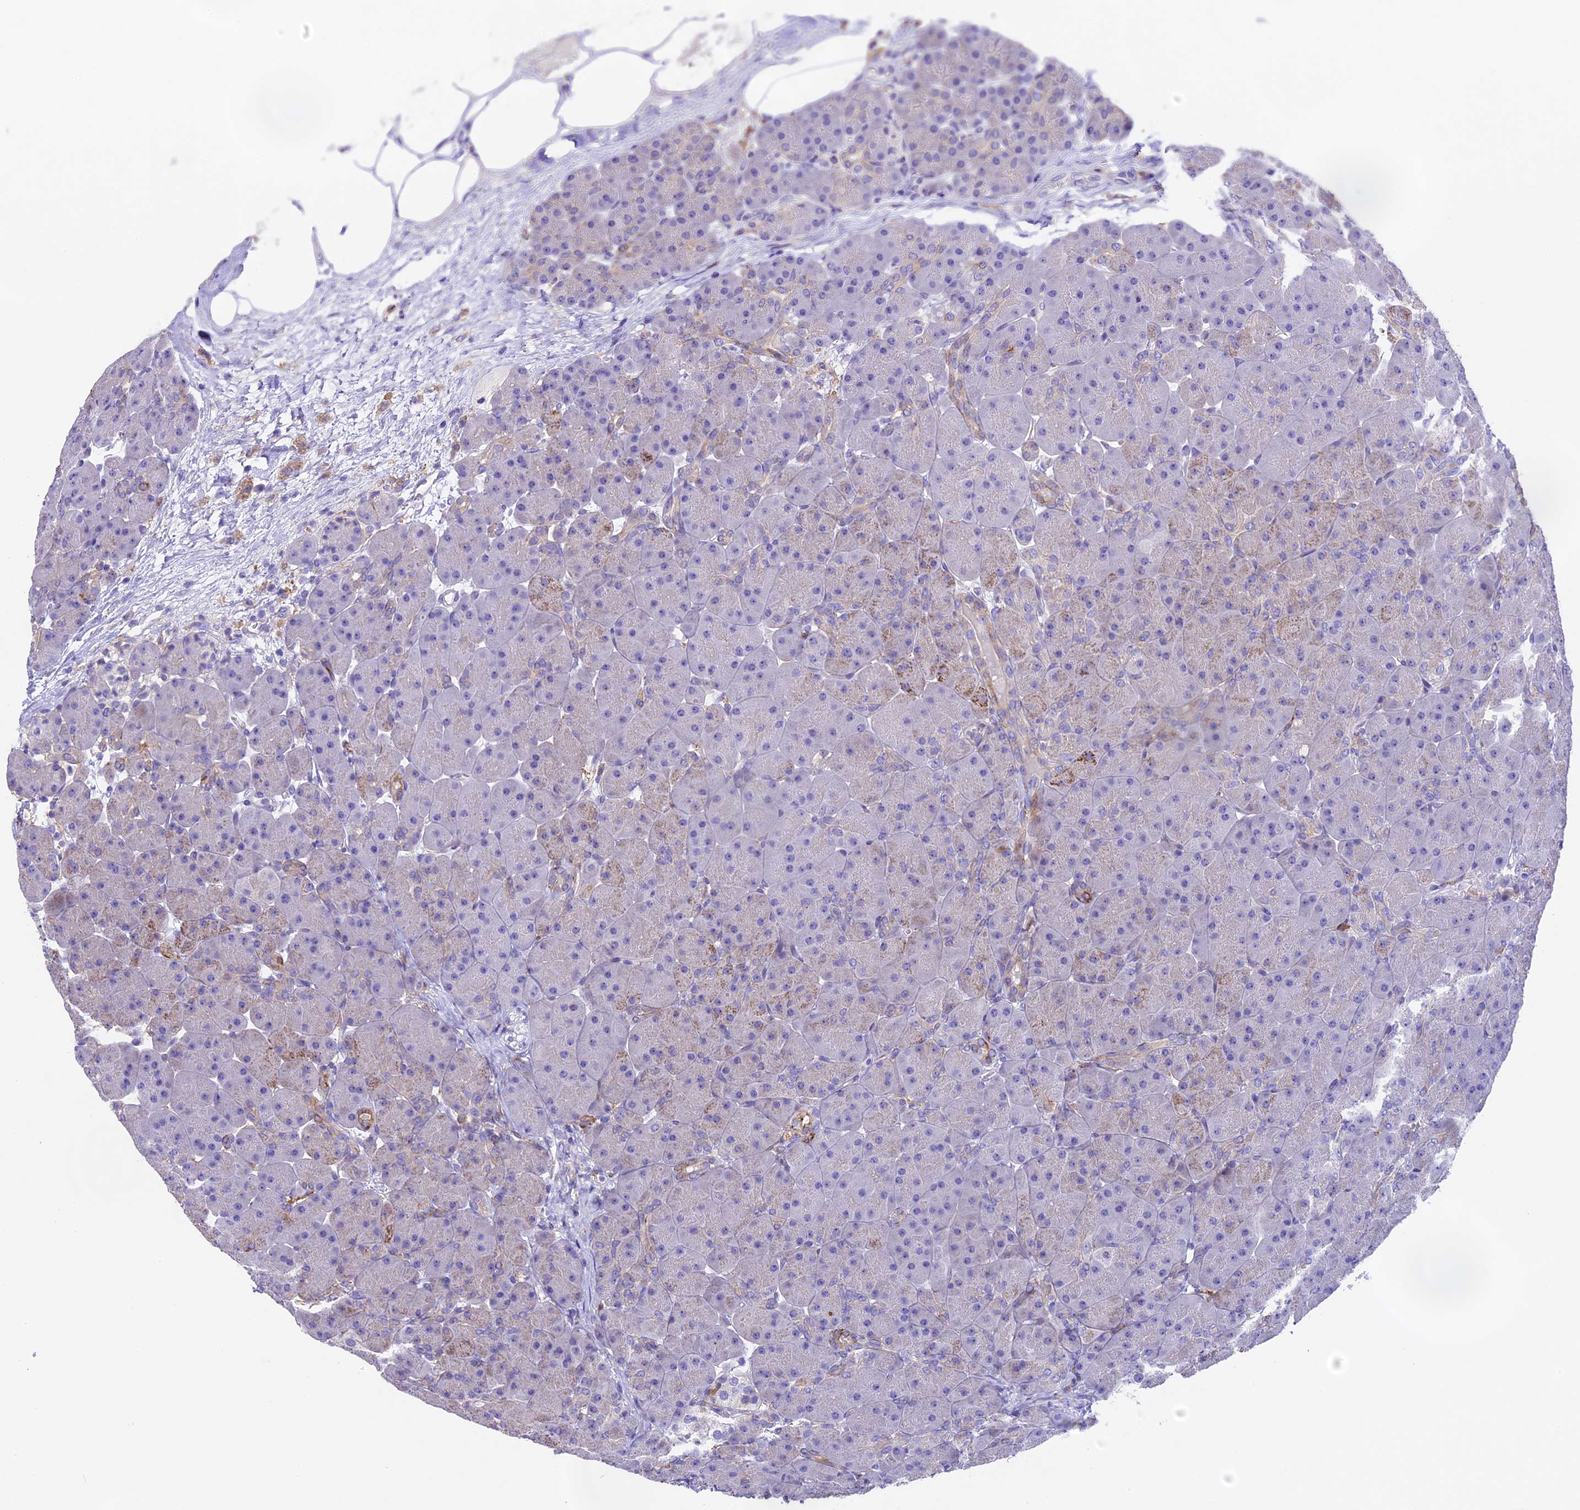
{"staining": {"intensity": "strong", "quantity": "<25%", "location": "cytoplasmic/membranous"}, "tissue": "pancreas", "cell_type": "Exocrine glandular cells", "image_type": "normal", "snomed": [{"axis": "morphology", "description": "Normal tissue, NOS"}, {"axis": "topography", "description": "Pancreas"}], "caption": "Strong cytoplasmic/membranous protein expression is appreciated in about <25% of exocrine glandular cells in pancreas.", "gene": "NOD2", "patient": {"sex": "male", "age": 66}}